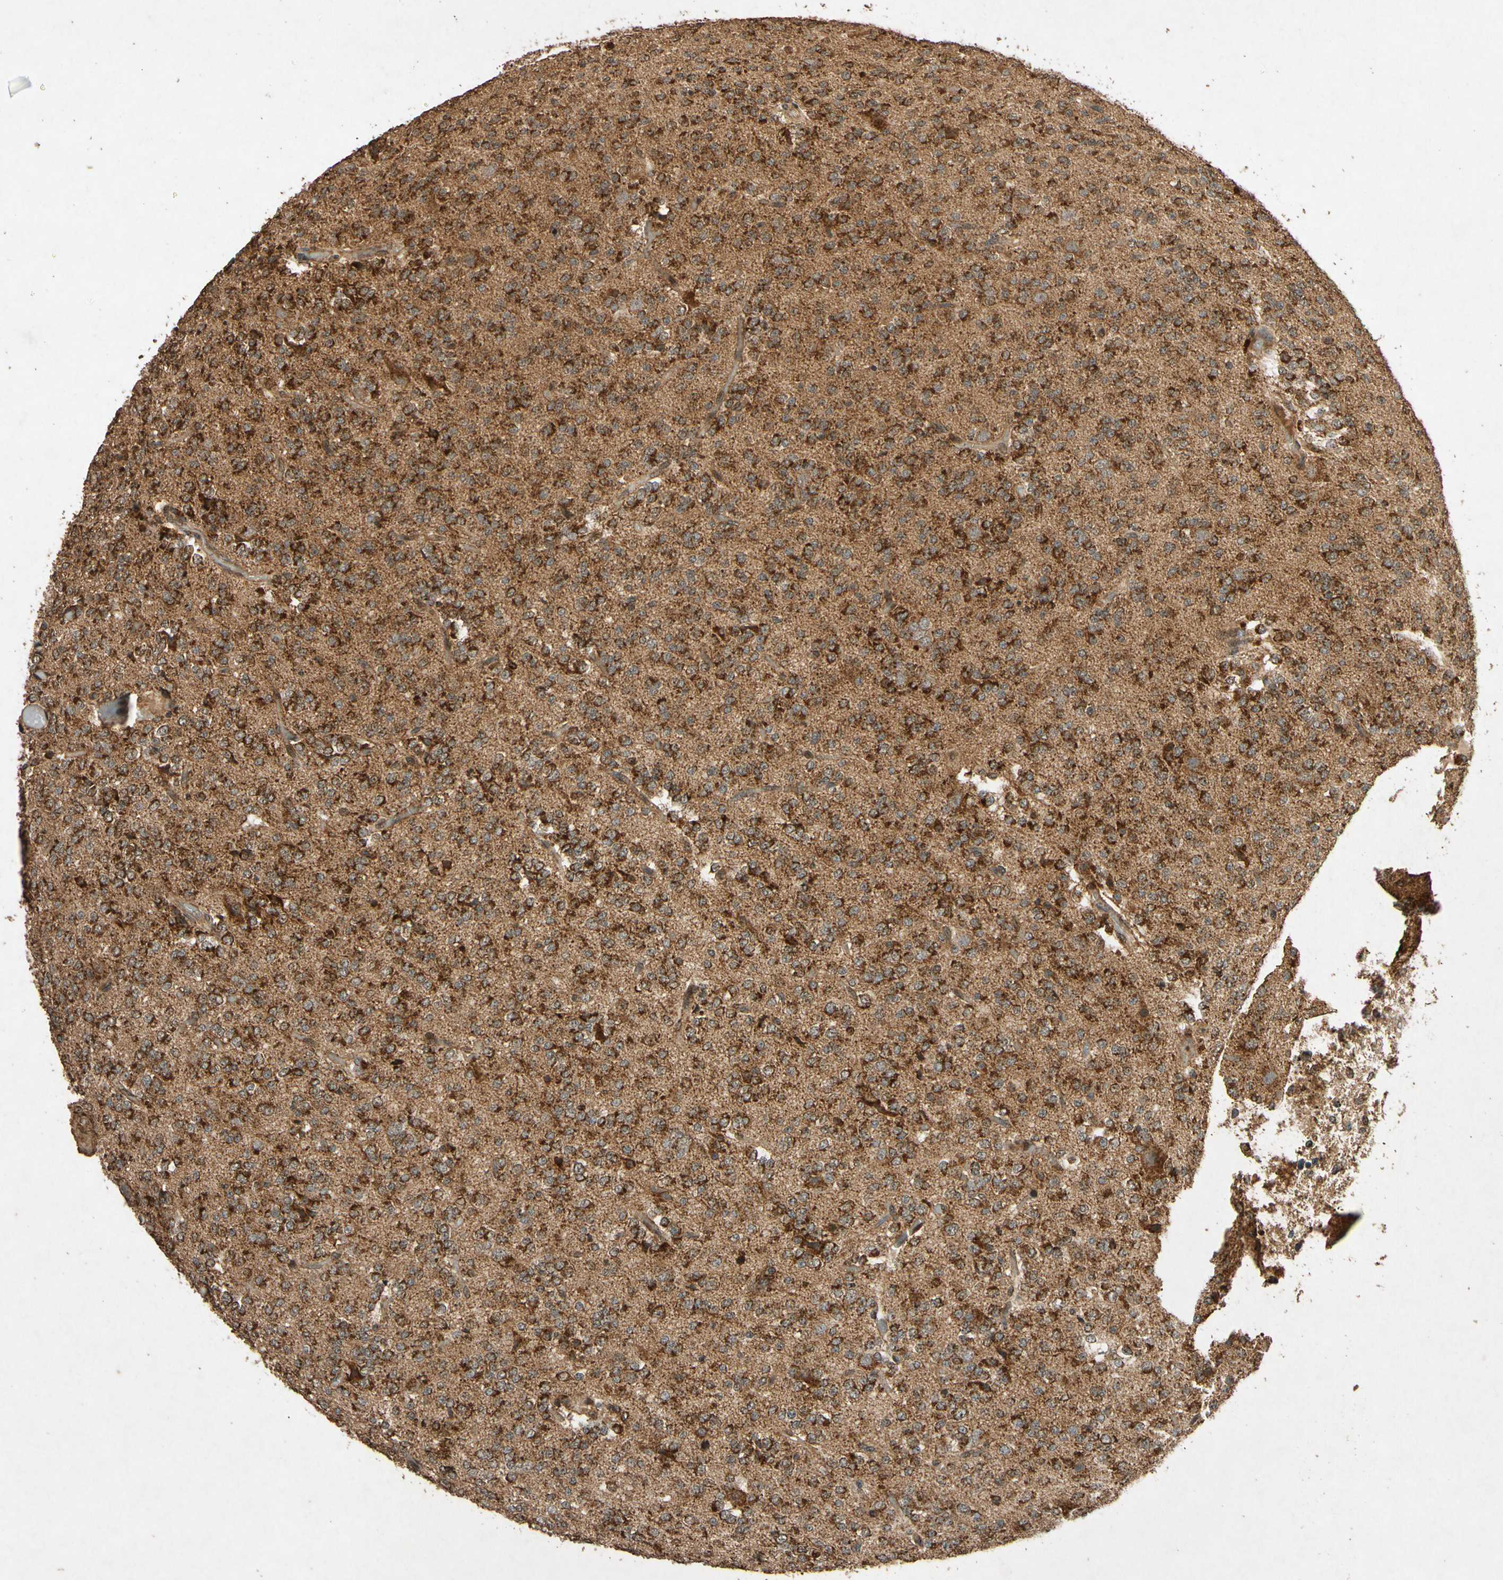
{"staining": {"intensity": "strong", "quantity": ">75%", "location": "cytoplasmic/membranous"}, "tissue": "glioma", "cell_type": "Tumor cells", "image_type": "cancer", "snomed": [{"axis": "morphology", "description": "Glioma, malignant, Low grade"}, {"axis": "topography", "description": "Brain"}], "caption": "Protein positivity by immunohistochemistry demonstrates strong cytoplasmic/membranous staining in about >75% of tumor cells in malignant glioma (low-grade). The staining is performed using DAB (3,3'-diaminobenzidine) brown chromogen to label protein expression. The nuclei are counter-stained blue using hematoxylin.", "gene": "TXN2", "patient": {"sex": "male", "age": 38}}